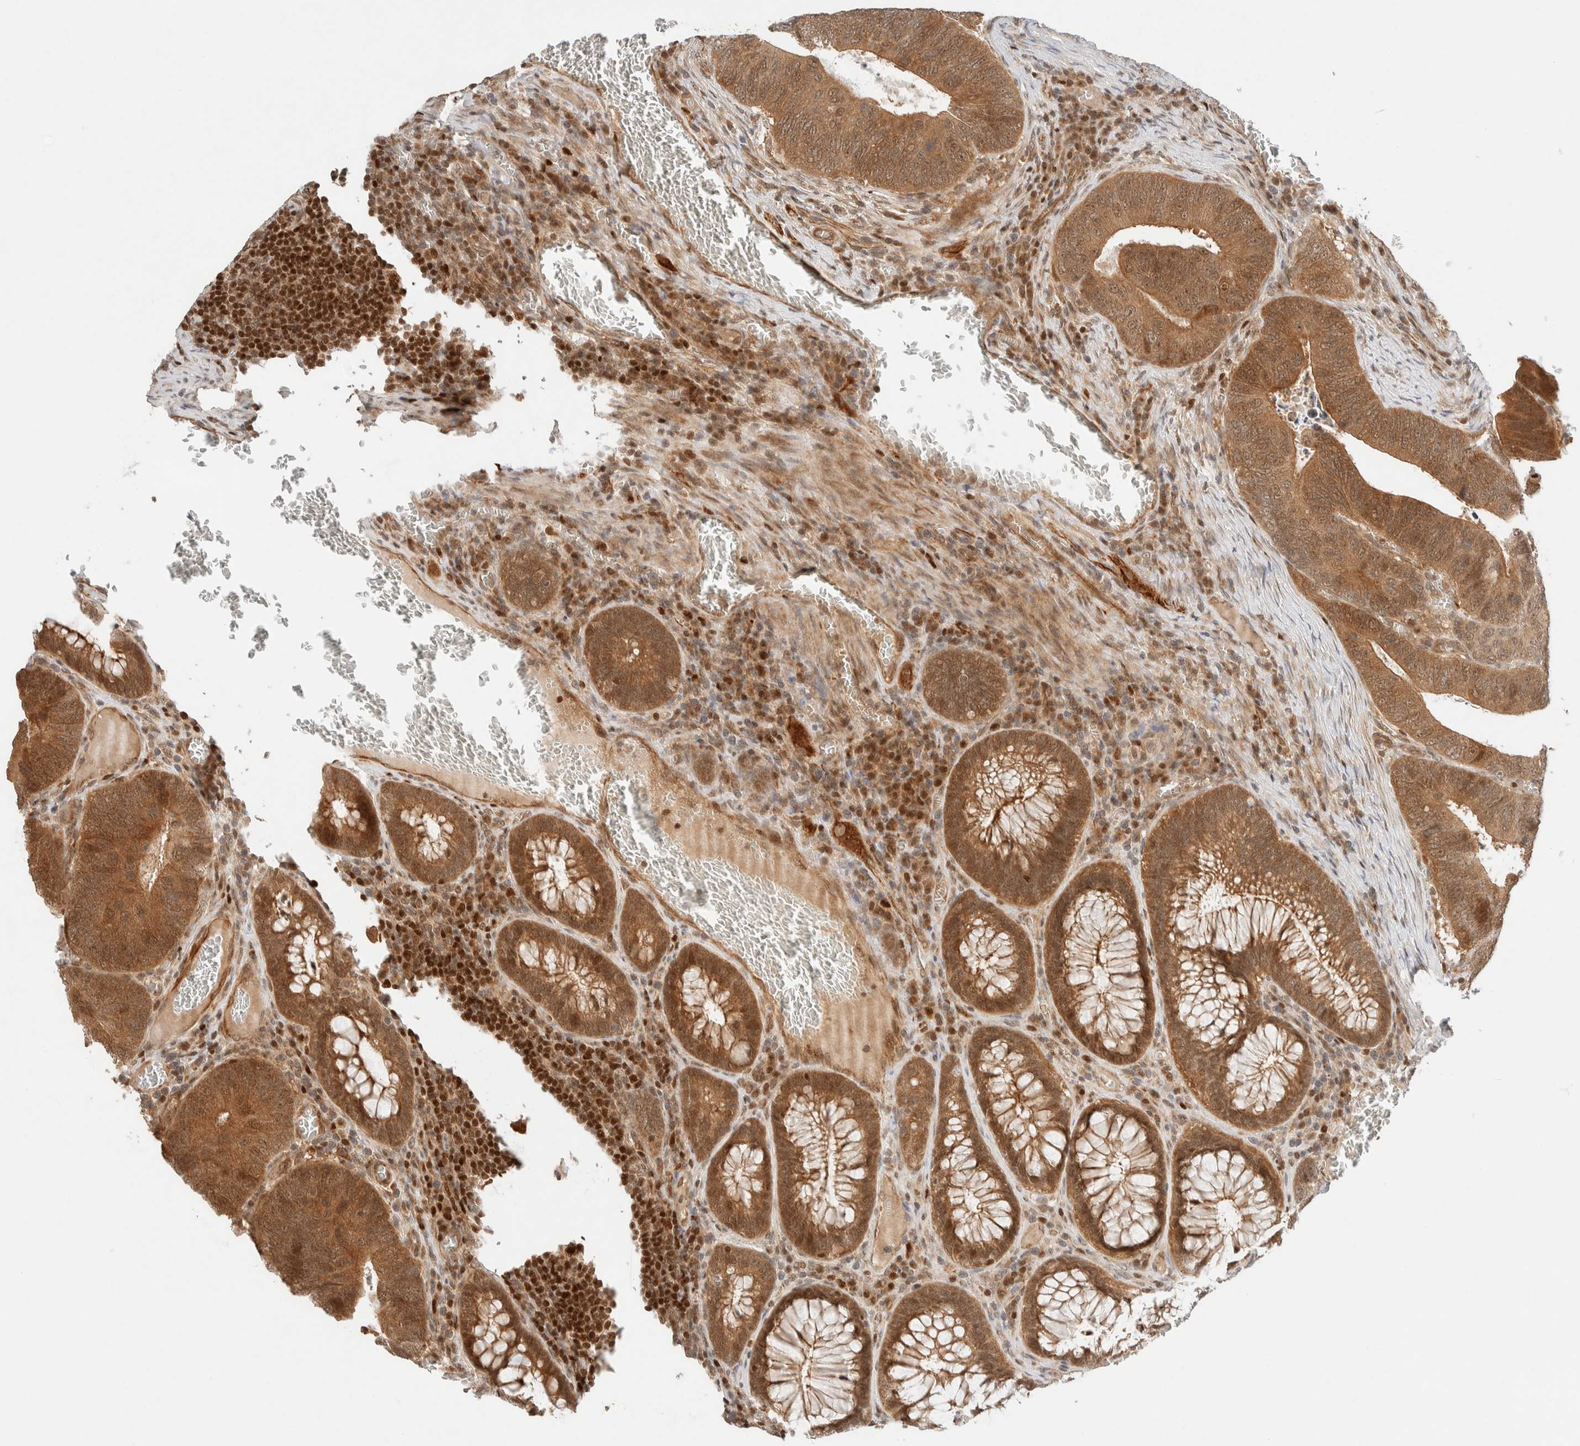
{"staining": {"intensity": "moderate", "quantity": ">75%", "location": "cytoplasmic/membranous,nuclear"}, "tissue": "colorectal cancer", "cell_type": "Tumor cells", "image_type": "cancer", "snomed": [{"axis": "morphology", "description": "Inflammation, NOS"}, {"axis": "morphology", "description": "Adenocarcinoma, NOS"}, {"axis": "topography", "description": "Colon"}], "caption": "An image showing moderate cytoplasmic/membranous and nuclear expression in about >75% of tumor cells in colorectal cancer, as visualized by brown immunohistochemical staining.", "gene": "C8orf76", "patient": {"sex": "male", "age": 72}}